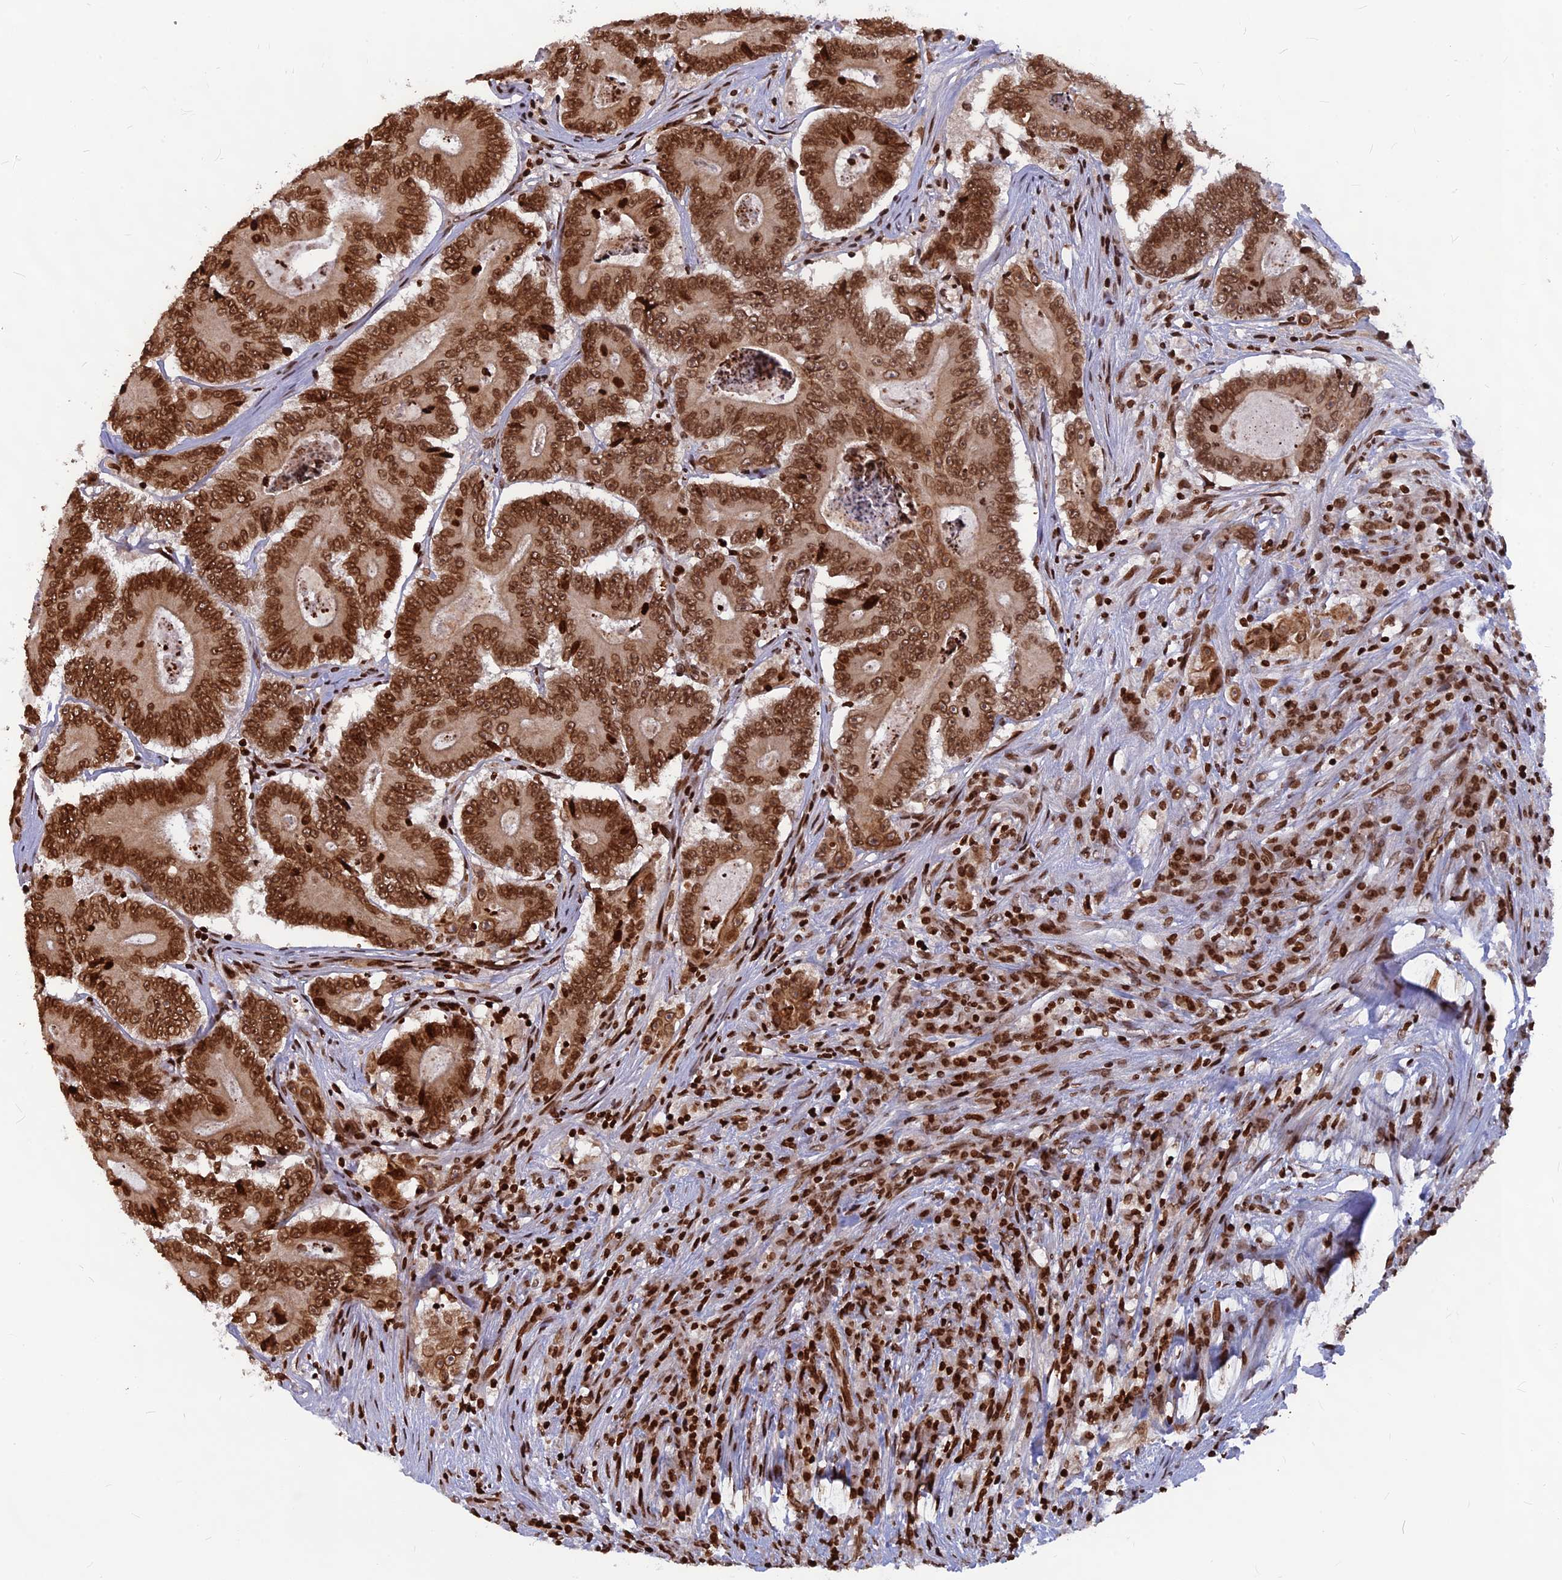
{"staining": {"intensity": "strong", "quantity": ">75%", "location": "nuclear"}, "tissue": "colorectal cancer", "cell_type": "Tumor cells", "image_type": "cancer", "snomed": [{"axis": "morphology", "description": "Adenocarcinoma, NOS"}, {"axis": "topography", "description": "Colon"}], "caption": "A high-resolution image shows immunohistochemistry (IHC) staining of colorectal adenocarcinoma, which exhibits strong nuclear expression in approximately >75% of tumor cells.", "gene": "TET2", "patient": {"sex": "male", "age": 83}}